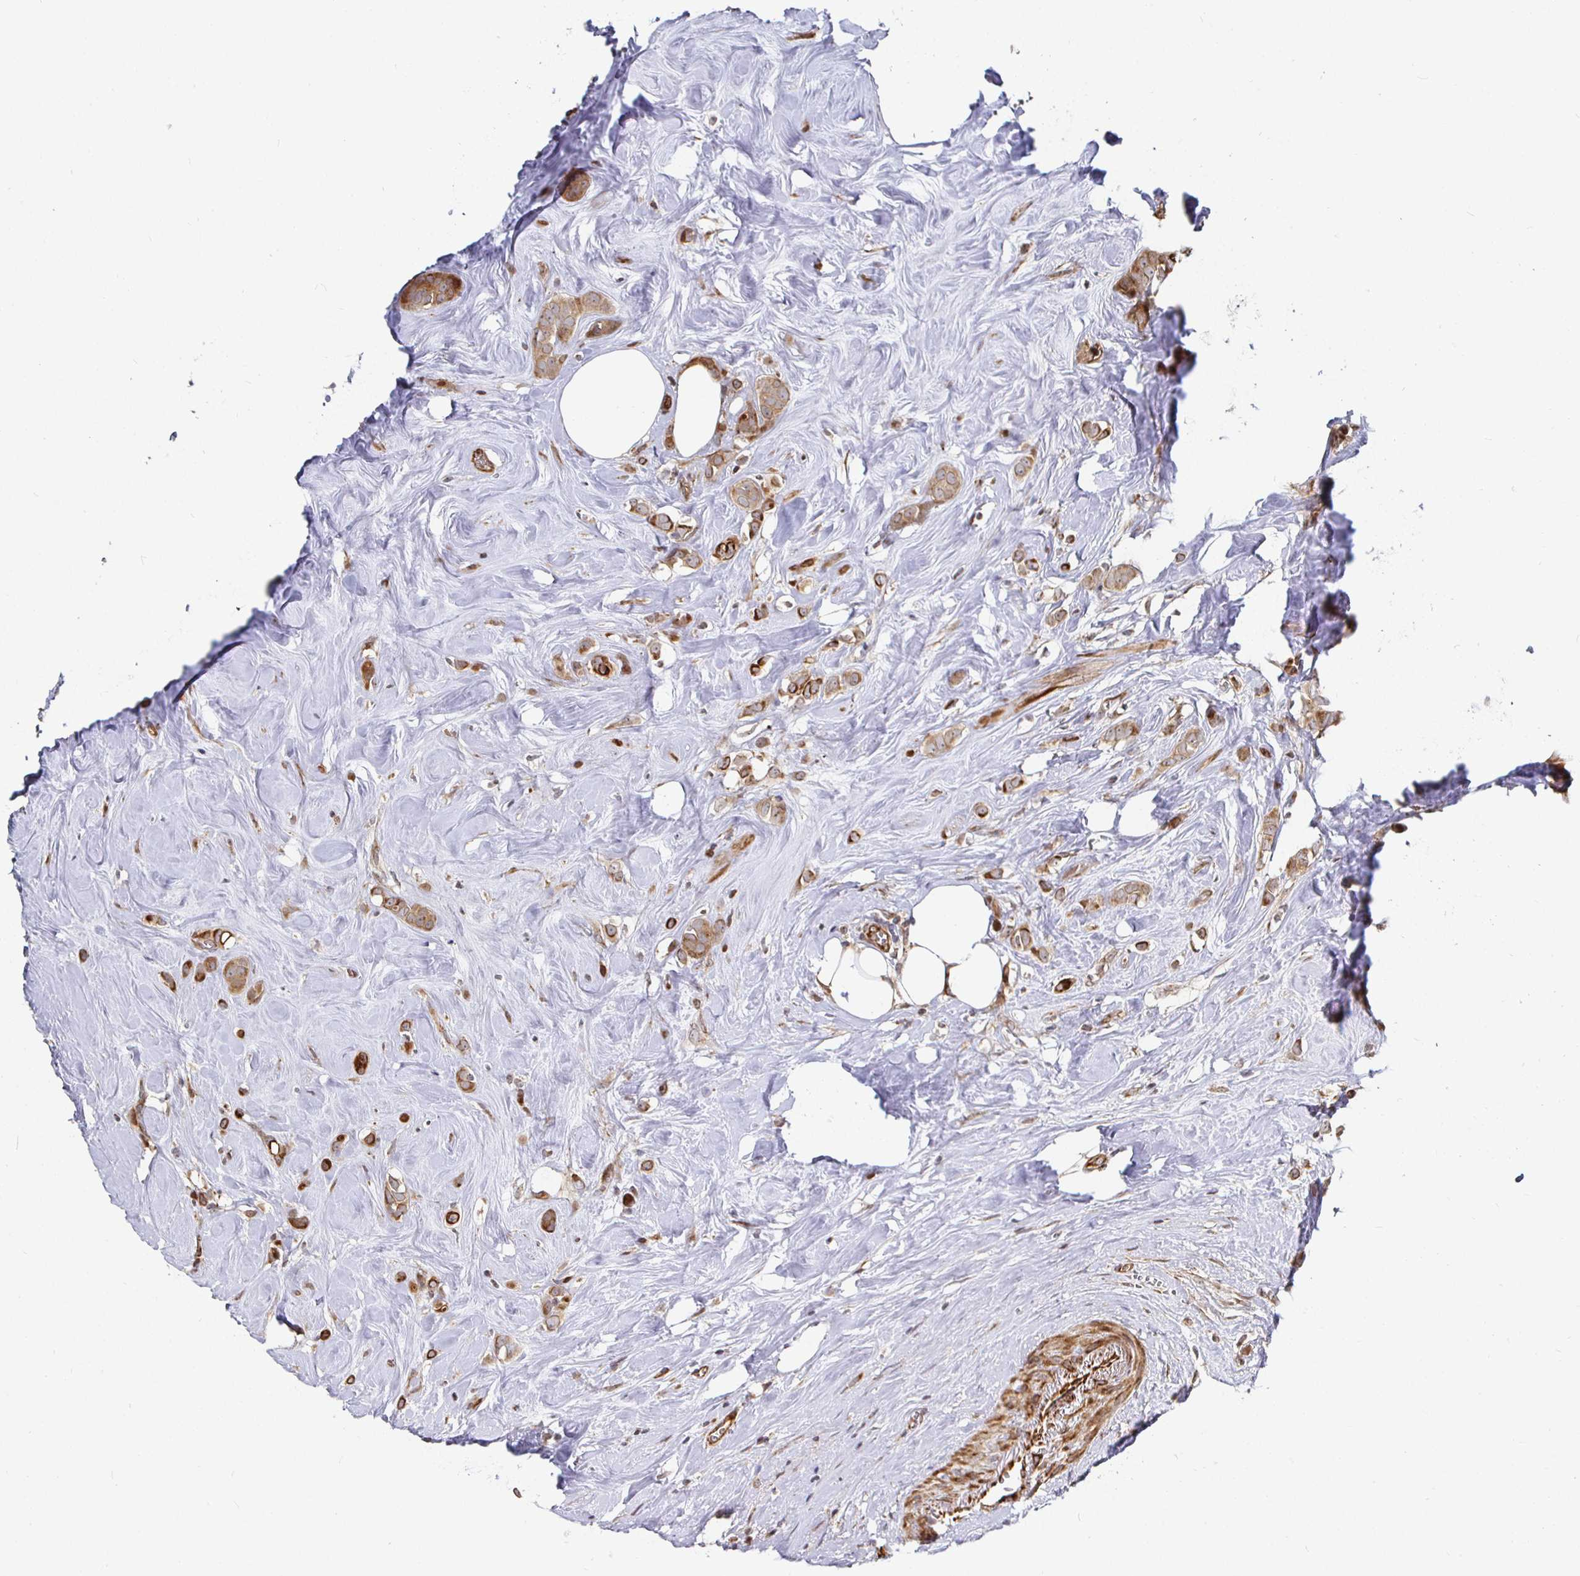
{"staining": {"intensity": "strong", "quantity": ">75%", "location": "cytoplasmic/membranous"}, "tissue": "breast cancer", "cell_type": "Tumor cells", "image_type": "cancer", "snomed": [{"axis": "morphology", "description": "Duct carcinoma"}, {"axis": "topography", "description": "Breast"}], "caption": "Immunohistochemistry of human intraductal carcinoma (breast) reveals high levels of strong cytoplasmic/membranous positivity in approximately >75% of tumor cells.", "gene": "TBKBP1", "patient": {"sex": "female", "age": 80}}